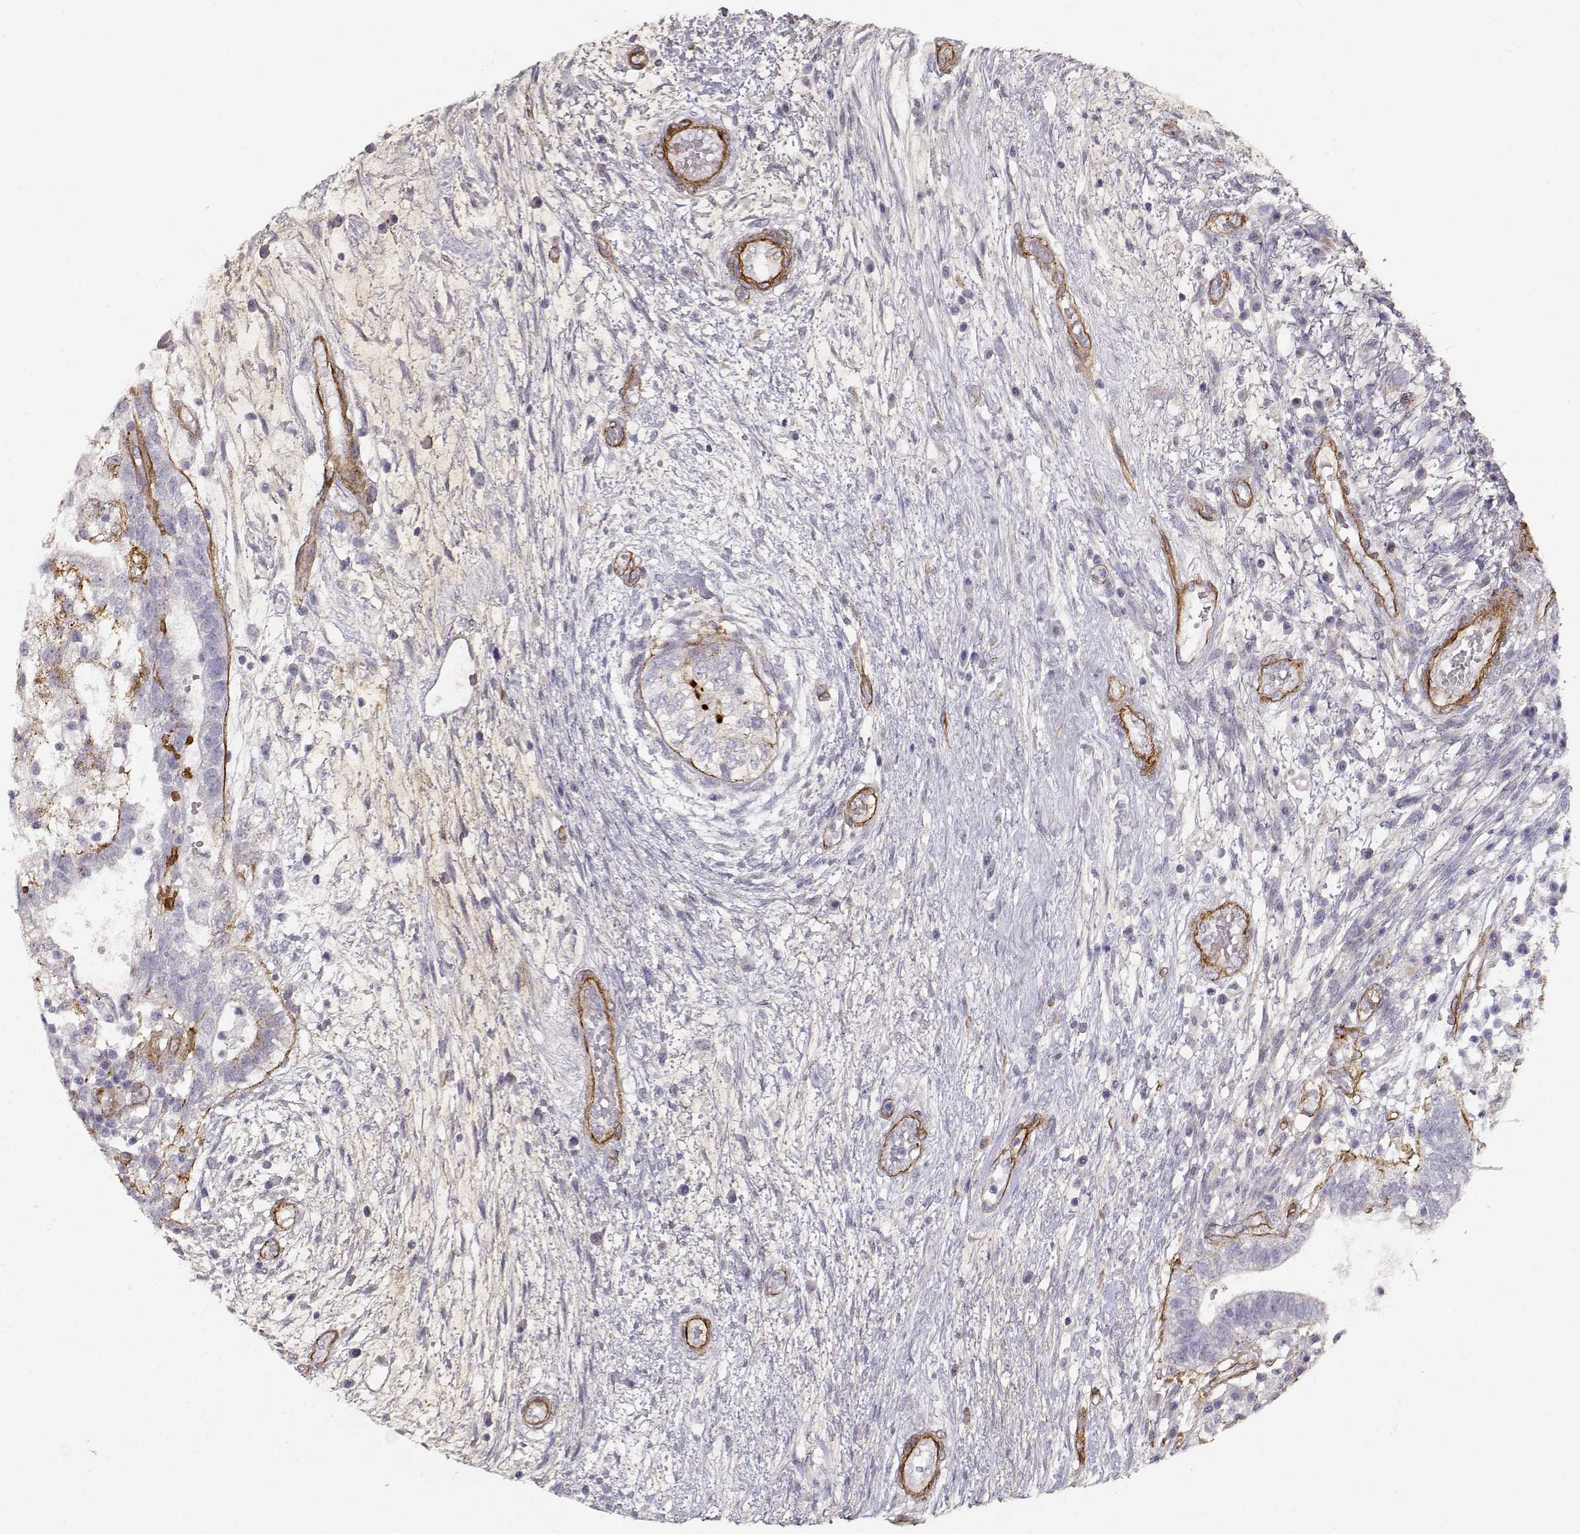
{"staining": {"intensity": "negative", "quantity": "none", "location": "none"}, "tissue": "testis cancer", "cell_type": "Tumor cells", "image_type": "cancer", "snomed": [{"axis": "morphology", "description": "Normal tissue, NOS"}, {"axis": "morphology", "description": "Carcinoma, Embryonal, NOS"}, {"axis": "topography", "description": "Testis"}, {"axis": "topography", "description": "Epididymis"}], "caption": "IHC micrograph of neoplastic tissue: testis cancer stained with DAB (3,3'-diaminobenzidine) reveals no significant protein positivity in tumor cells. (DAB (3,3'-diaminobenzidine) immunohistochemistry visualized using brightfield microscopy, high magnification).", "gene": "LAMC1", "patient": {"sex": "male", "age": 32}}